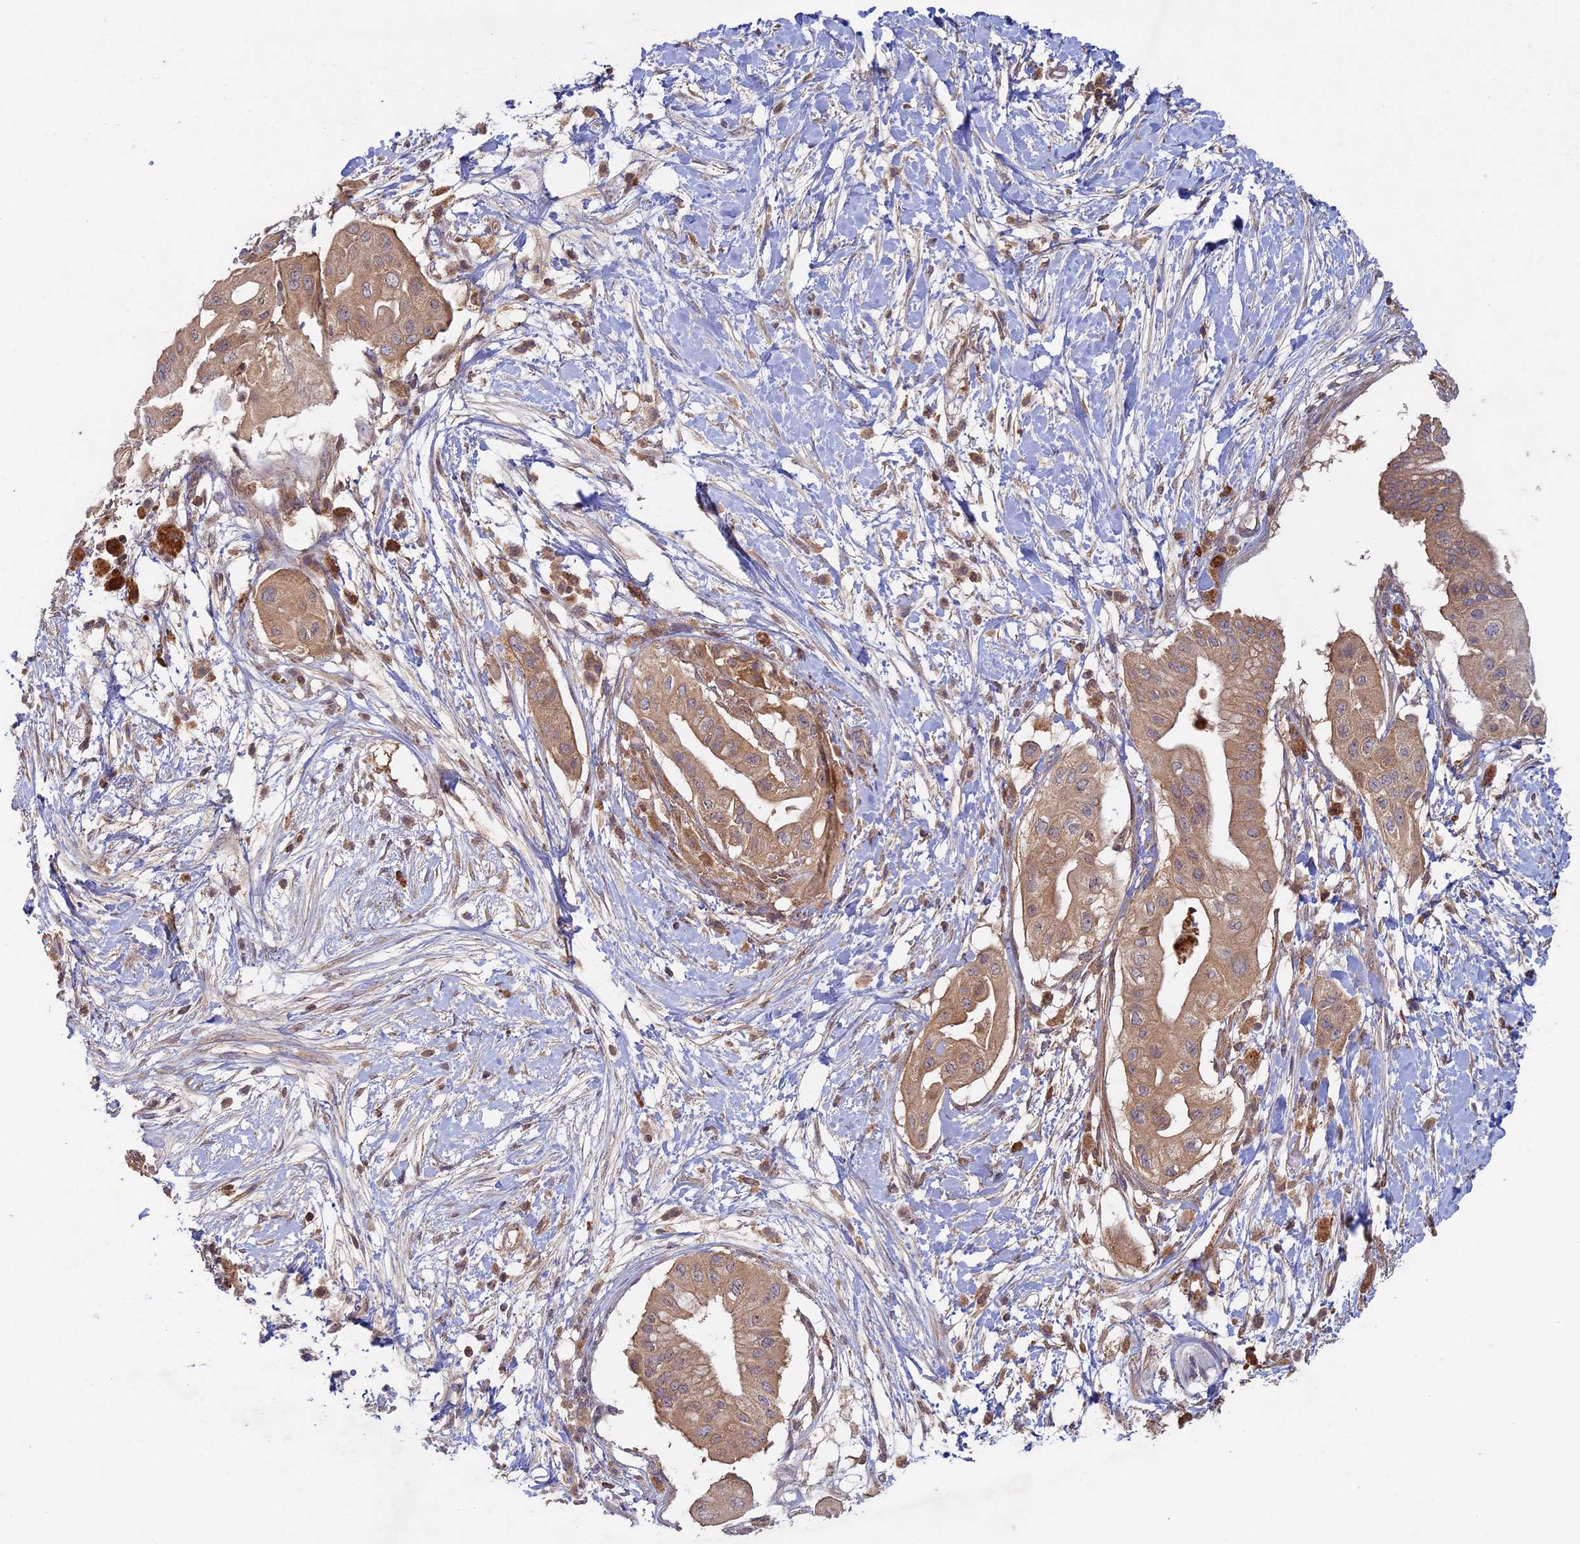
{"staining": {"intensity": "moderate", "quantity": ">75%", "location": "cytoplasmic/membranous"}, "tissue": "pancreatic cancer", "cell_type": "Tumor cells", "image_type": "cancer", "snomed": [{"axis": "morphology", "description": "Adenocarcinoma, NOS"}, {"axis": "topography", "description": "Pancreas"}], "caption": "There is medium levels of moderate cytoplasmic/membranous staining in tumor cells of pancreatic adenocarcinoma, as demonstrated by immunohistochemical staining (brown color).", "gene": "RCCD1", "patient": {"sex": "male", "age": 68}}